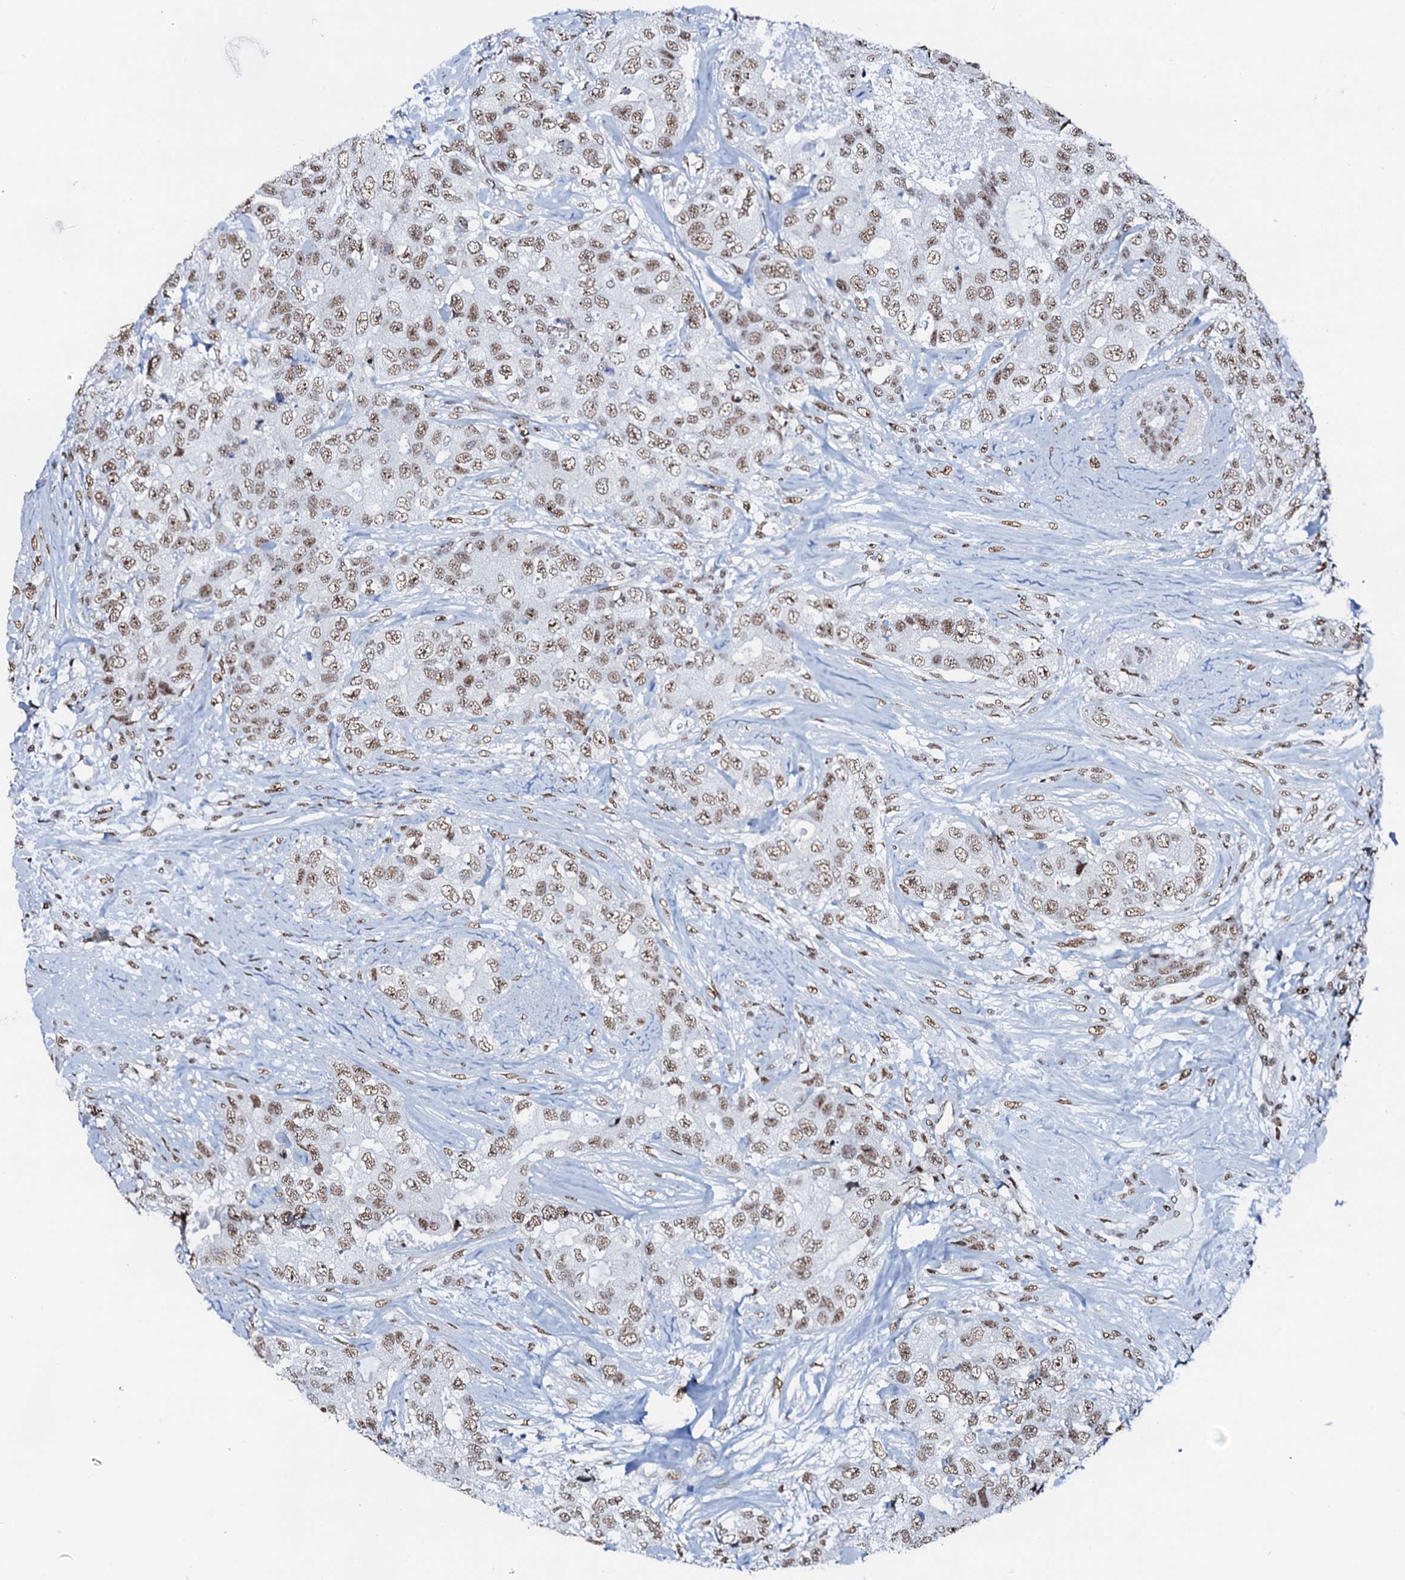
{"staining": {"intensity": "moderate", "quantity": ">75%", "location": "nuclear"}, "tissue": "breast cancer", "cell_type": "Tumor cells", "image_type": "cancer", "snomed": [{"axis": "morphology", "description": "Duct carcinoma"}, {"axis": "topography", "description": "Breast"}], "caption": "A medium amount of moderate nuclear expression is appreciated in about >75% of tumor cells in breast infiltrating ductal carcinoma tissue.", "gene": "NKAPD1", "patient": {"sex": "female", "age": 62}}